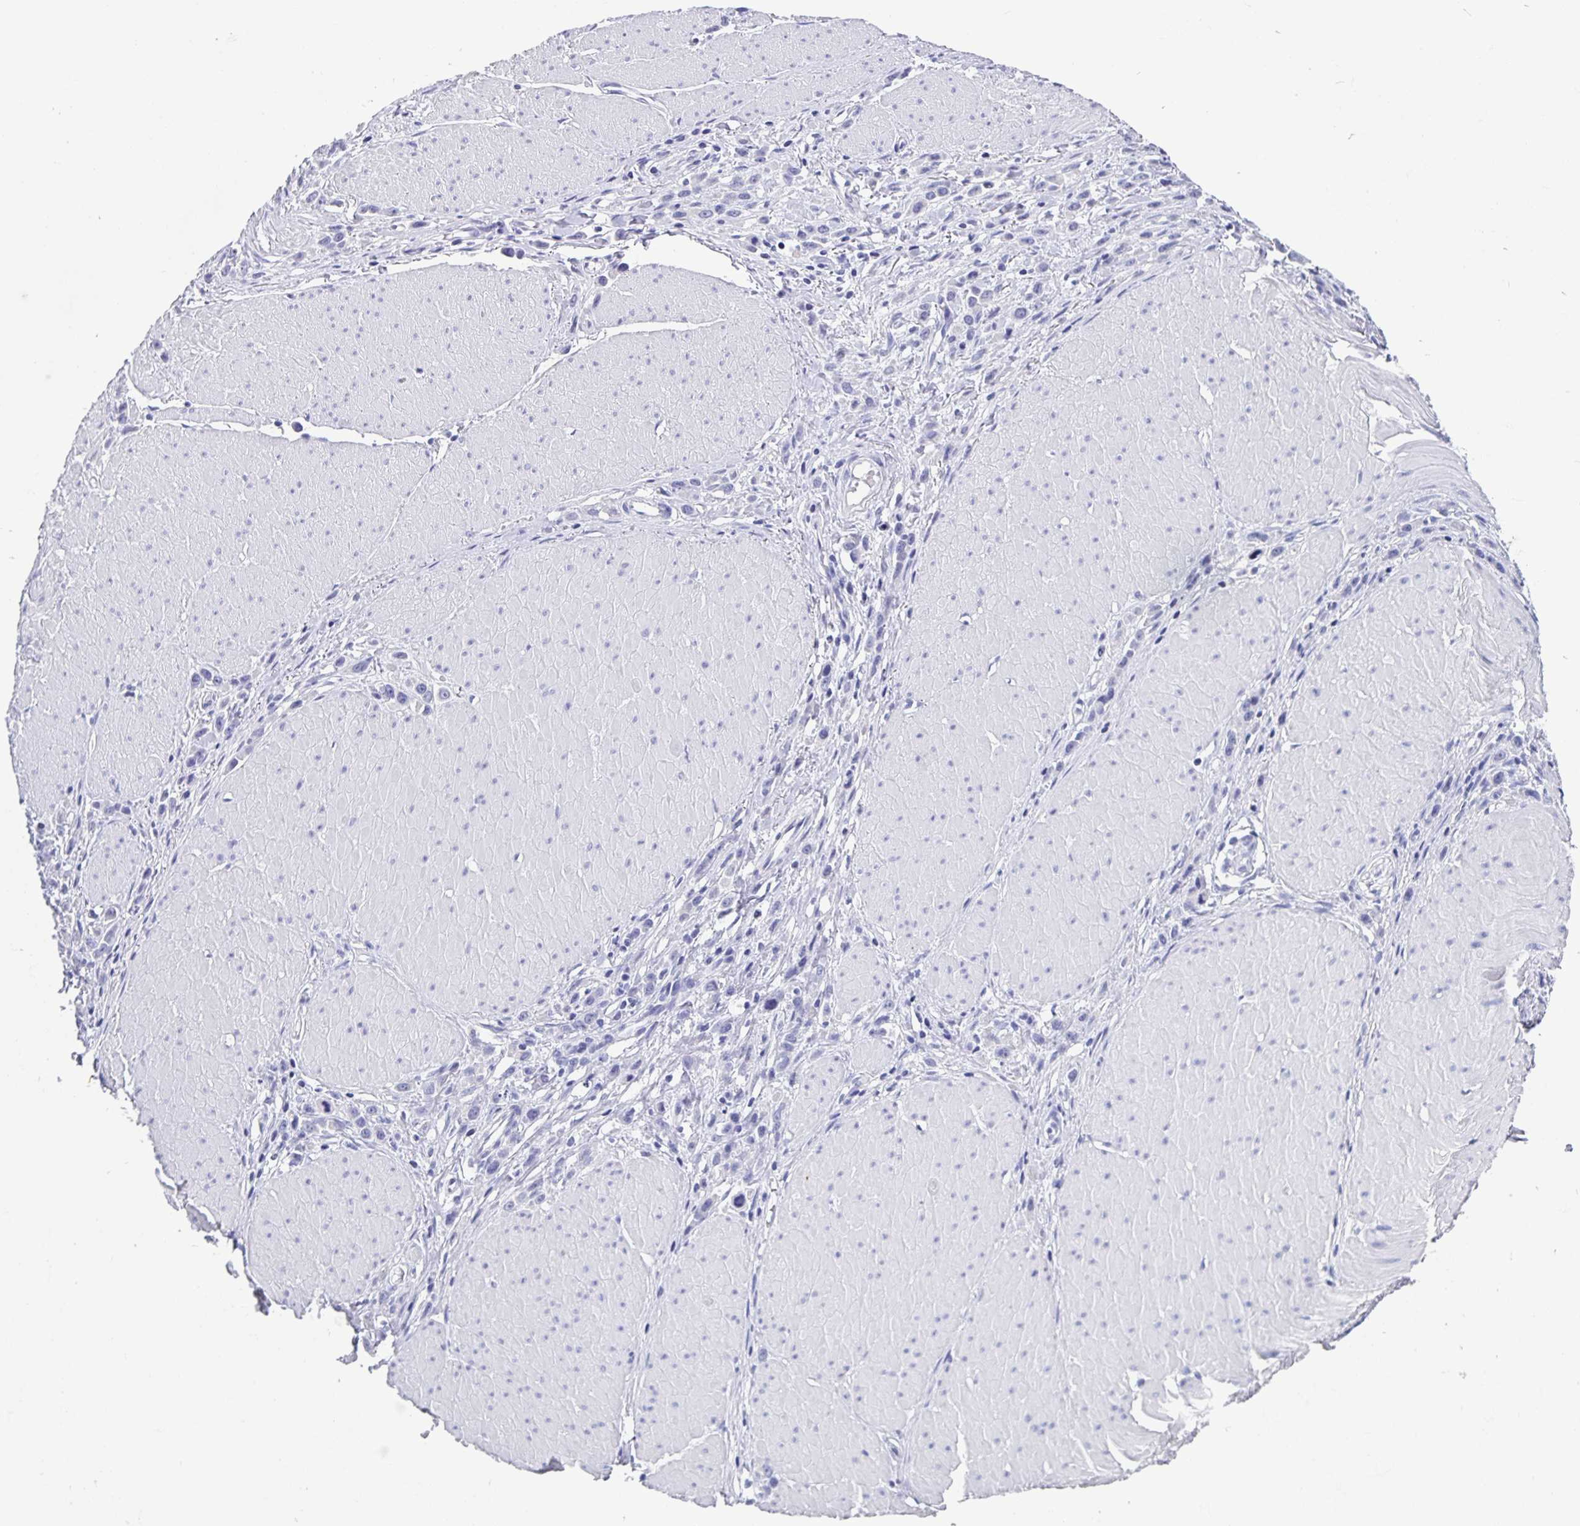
{"staining": {"intensity": "negative", "quantity": "none", "location": "none"}, "tissue": "stomach cancer", "cell_type": "Tumor cells", "image_type": "cancer", "snomed": [{"axis": "morphology", "description": "Adenocarcinoma, NOS"}, {"axis": "topography", "description": "Stomach"}], "caption": "Tumor cells are negative for protein expression in human stomach cancer (adenocarcinoma). (DAB (3,3'-diaminobenzidine) IHC with hematoxylin counter stain).", "gene": "ODF3B", "patient": {"sex": "male", "age": 47}}